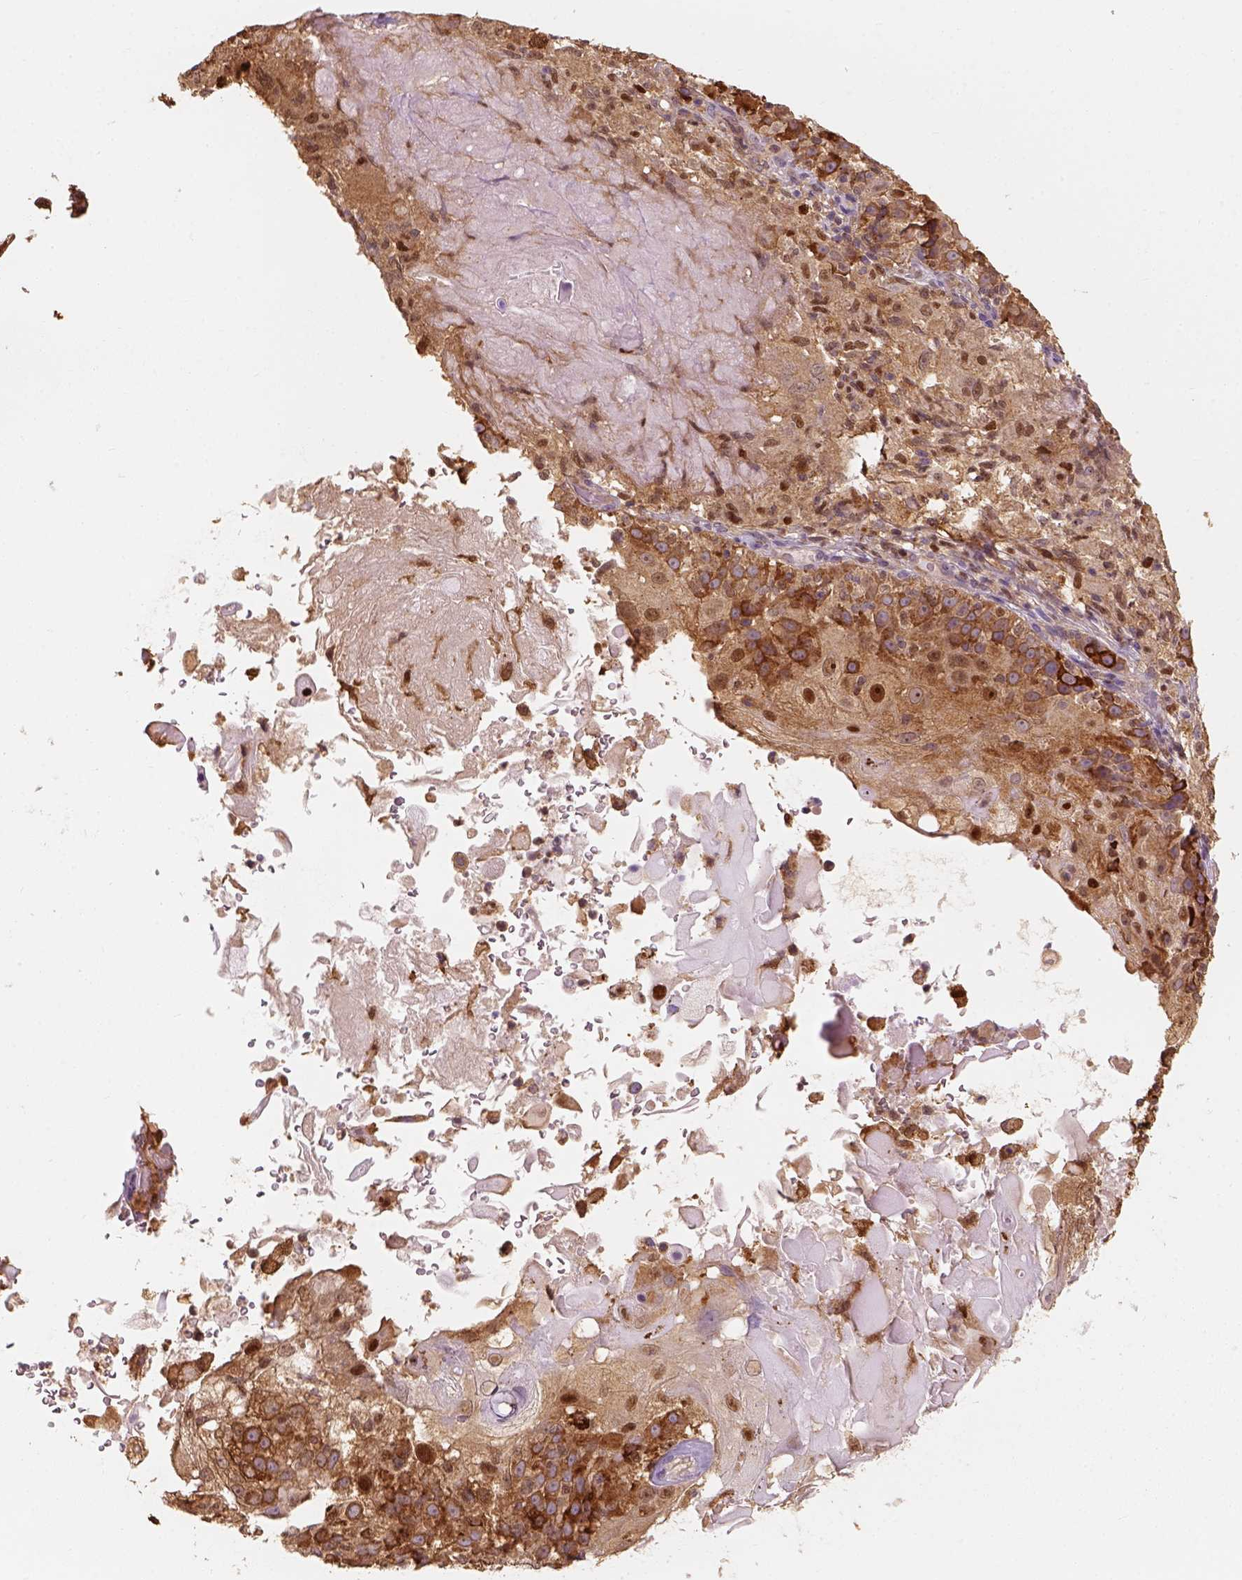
{"staining": {"intensity": "strong", "quantity": ">75%", "location": "cytoplasmic/membranous"}, "tissue": "skin cancer", "cell_type": "Tumor cells", "image_type": "cancer", "snomed": [{"axis": "morphology", "description": "Normal tissue, NOS"}, {"axis": "morphology", "description": "Squamous cell carcinoma, NOS"}, {"axis": "topography", "description": "Skin"}], "caption": "A high amount of strong cytoplasmic/membranous positivity is identified in approximately >75% of tumor cells in skin squamous cell carcinoma tissue. The protein is stained brown, and the nuclei are stained in blue (DAB (3,3'-diaminobenzidine) IHC with brightfield microscopy, high magnification).", "gene": "SQSTM1", "patient": {"sex": "female", "age": 83}}